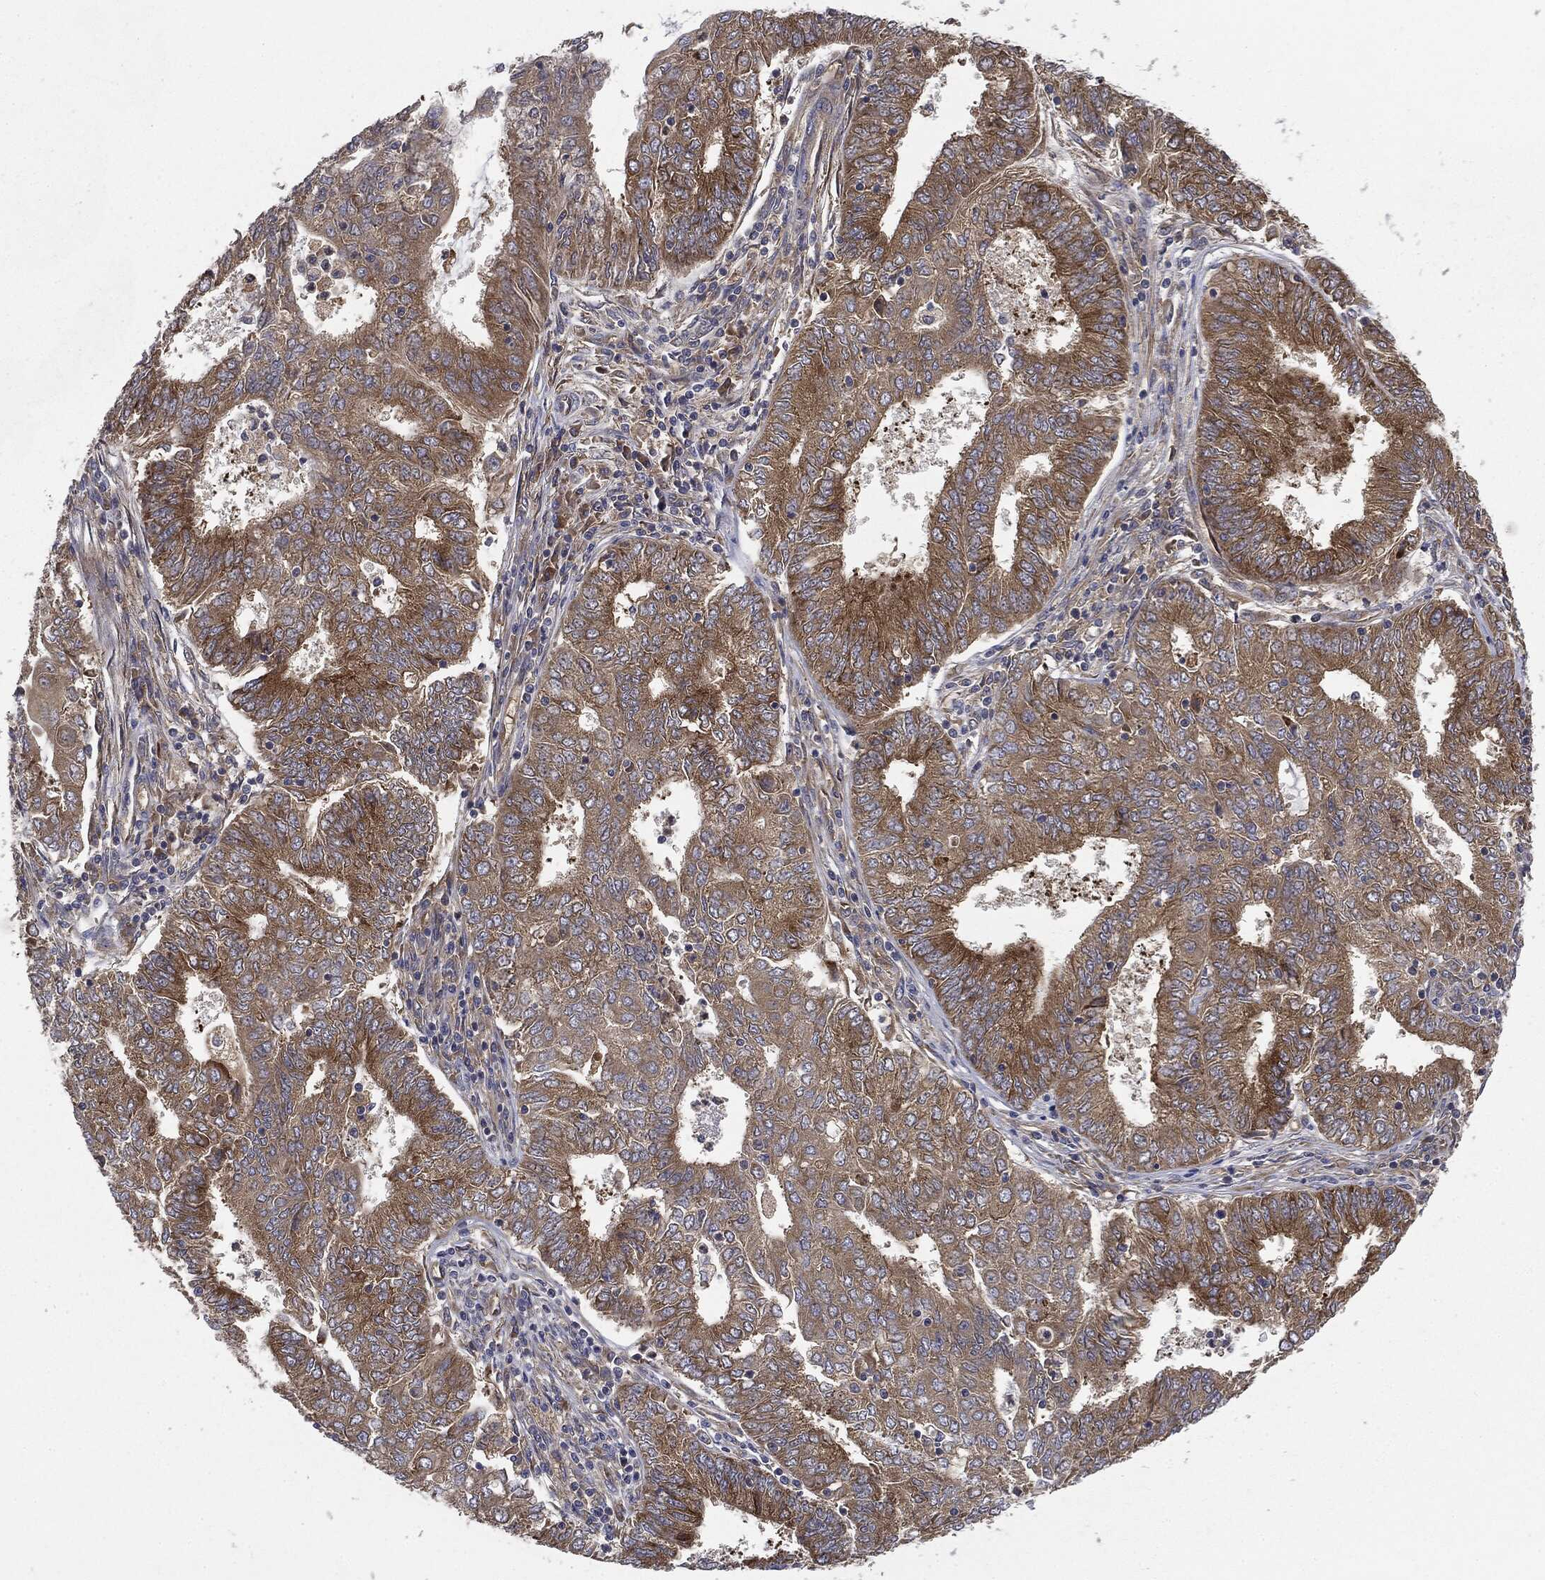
{"staining": {"intensity": "moderate", "quantity": "25%-75%", "location": "cytoplasmic/membranous"}, "tissue": "endometrial cancer", "cell_type": "Tumor cells", "image_type": "cancer", "snomed": [{"axis": "morphology", "description": "Adenocarcinoma, NOS"}, {"axis": "topography", "description": "Endometrium"}], "caption": "Immunohistochemistry (IHC) (DAB (3,3'-diaminobenzidine)) staining of human adenocarcinoma (endometrial) displays moderate cytoplasmic/membranous protein positivity in about 25%-75% of tumor cells.", "gene": "EIF2AK2", "patient": {"sex": "female", "age": 62}}